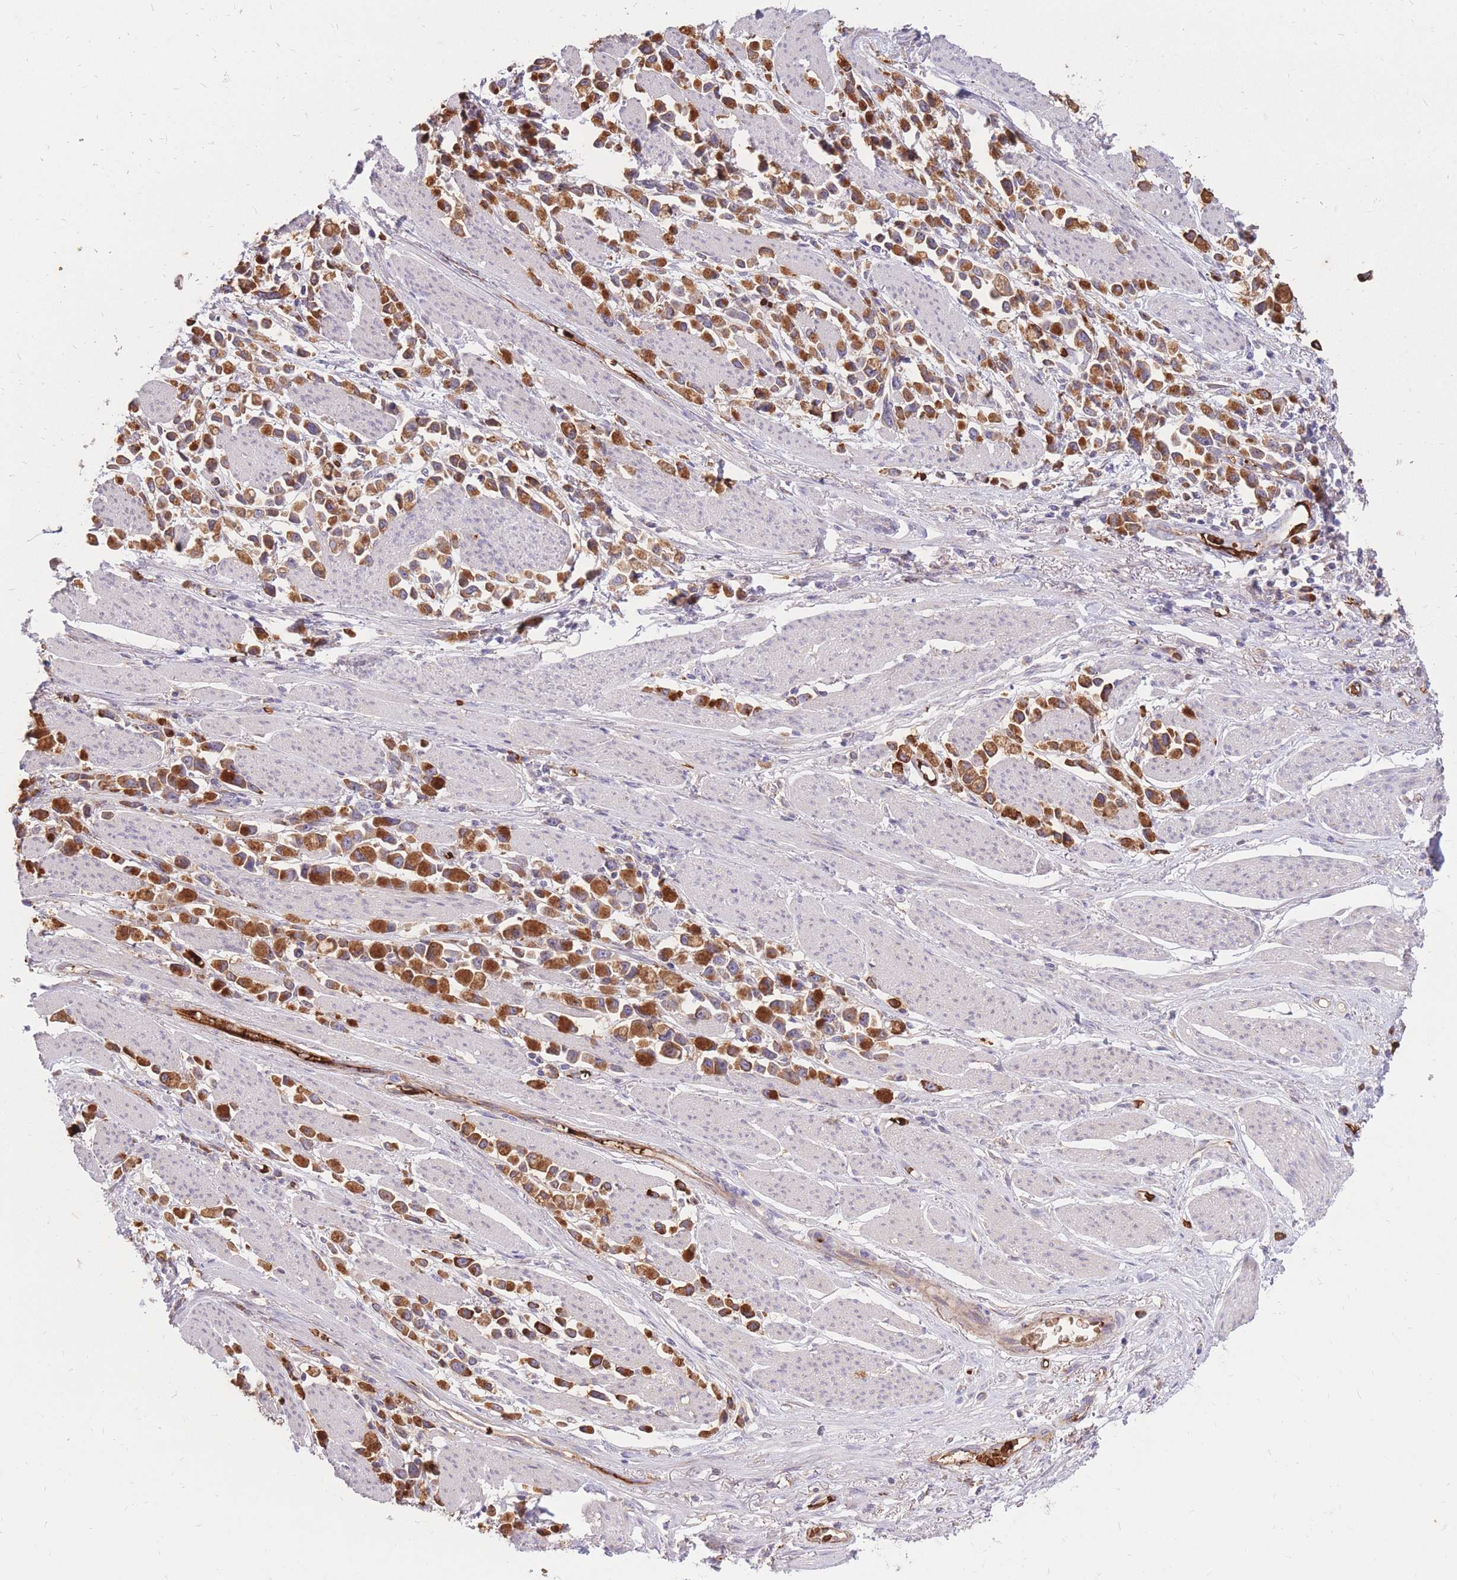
{"staining": {"intensity": "strong", "quantity": ">75%", "location": "cytoplasmic/membranous"}, "tissue": "stomach cancer", "cell_type": "Tumor cells", "image_type": "cancer", "snomed": [{"axis": "morphology", "description": "Adenocarcinoma, NOS"}, {"axis": "topography", "description": "Stomach"}], "caption": "Immunohistochemical staining of stomach cancer exhibits high levels of strong cytoplasmic/membranous expression in approximately >75% of tumor cells.", "gene": "ATP10D", "patient": {"sex": "female", "age": 81}}